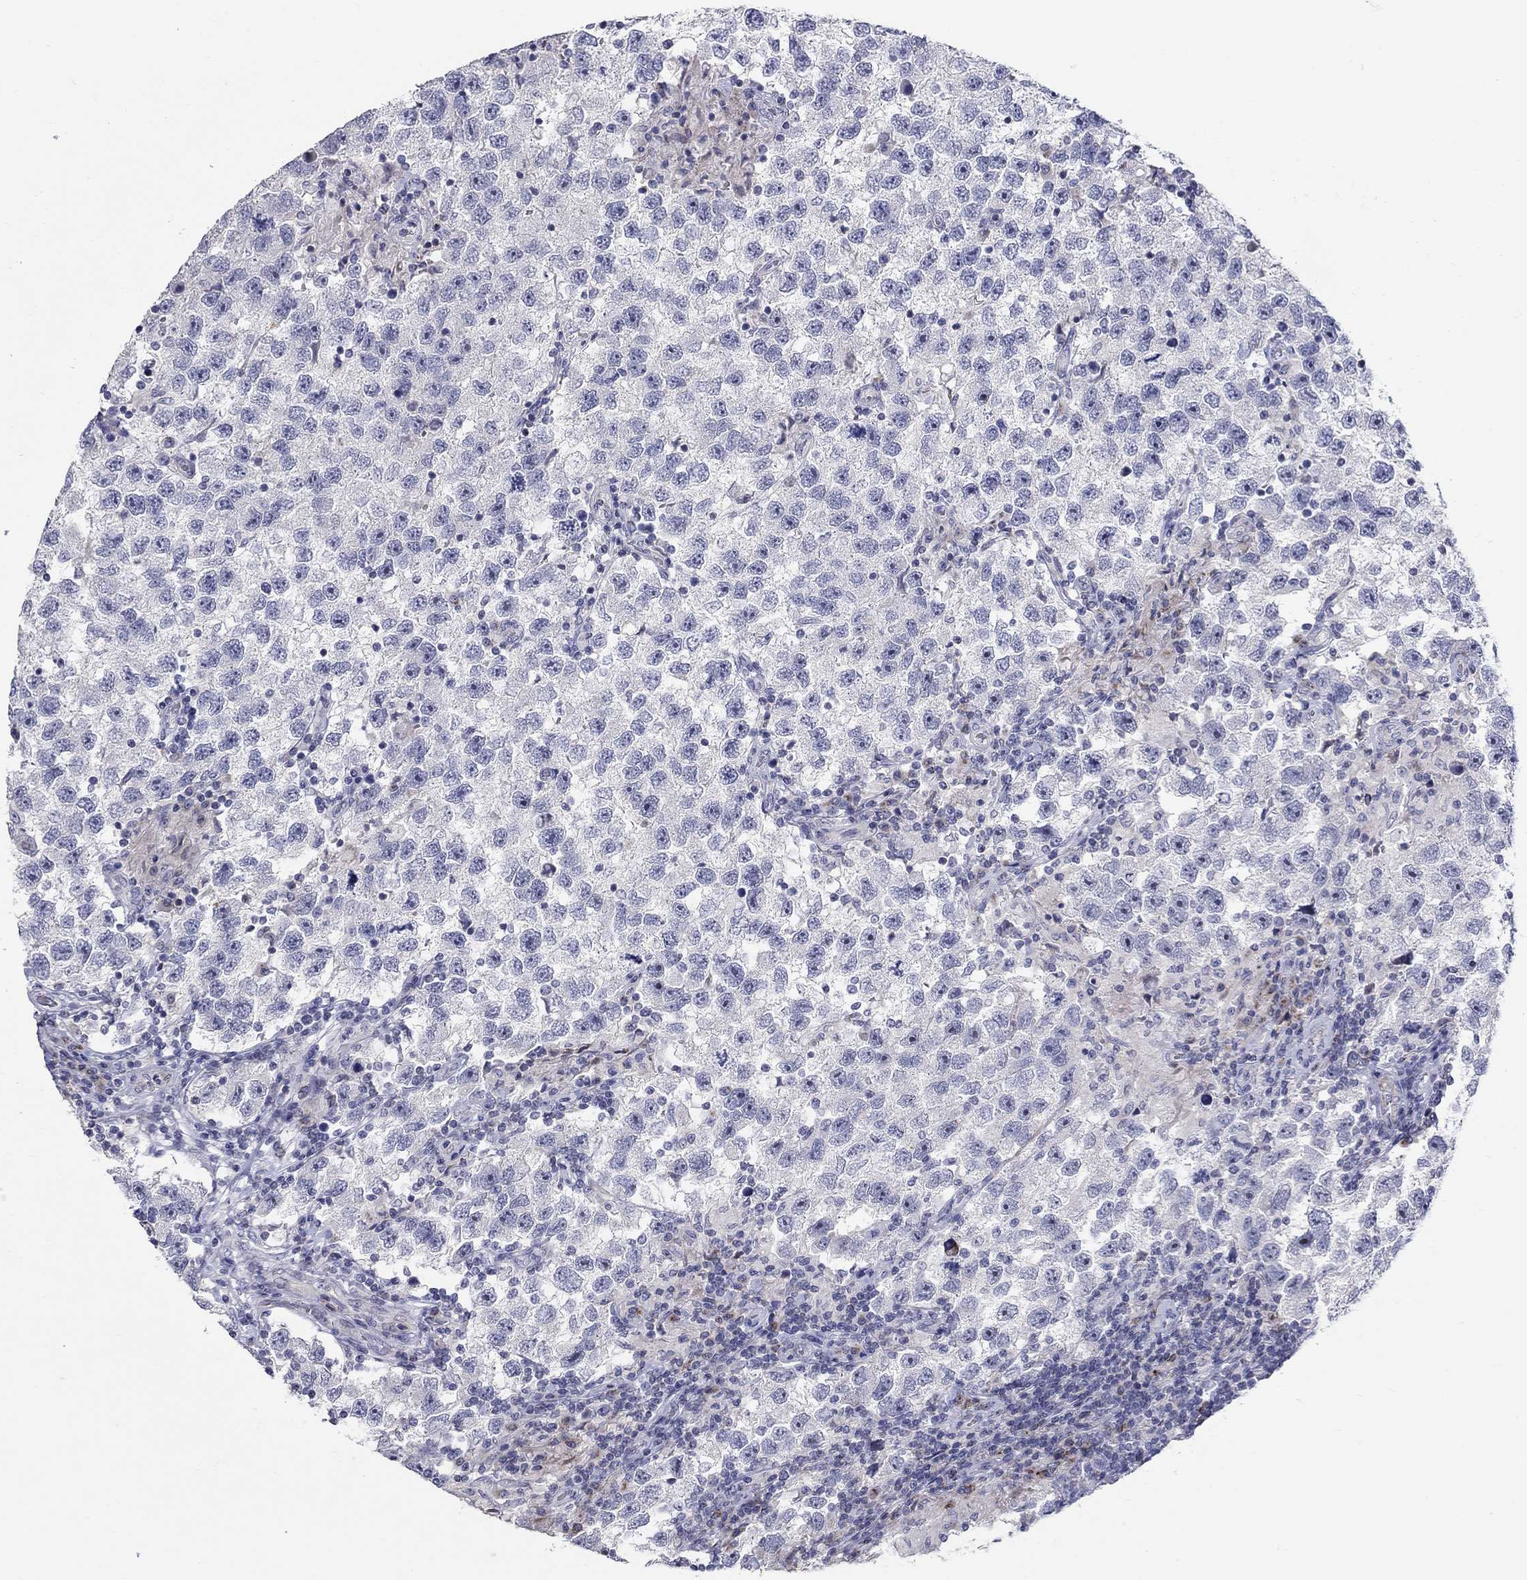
{"staining": {"intensity": "negative", "quantity": "none", "location": "none"}, "tissue": "testis cancer", "cell_type": "Tumor cells", "image_type": "cancer", "snomed": [{"axis": "morphology", "description": "Seminoma, NOS"}, {"axis": "topography", "description": "Testis"}], "caption": "Immunohistochemistry histopathology image of testis seminoma stained for a protein (brown), which displays no staining in tumor cells. (Brightfield microscopy of DAB immunohistochemistry at high magnification).", "gene": "HMX2", "patient": {"sex": "male", "age": 26}}